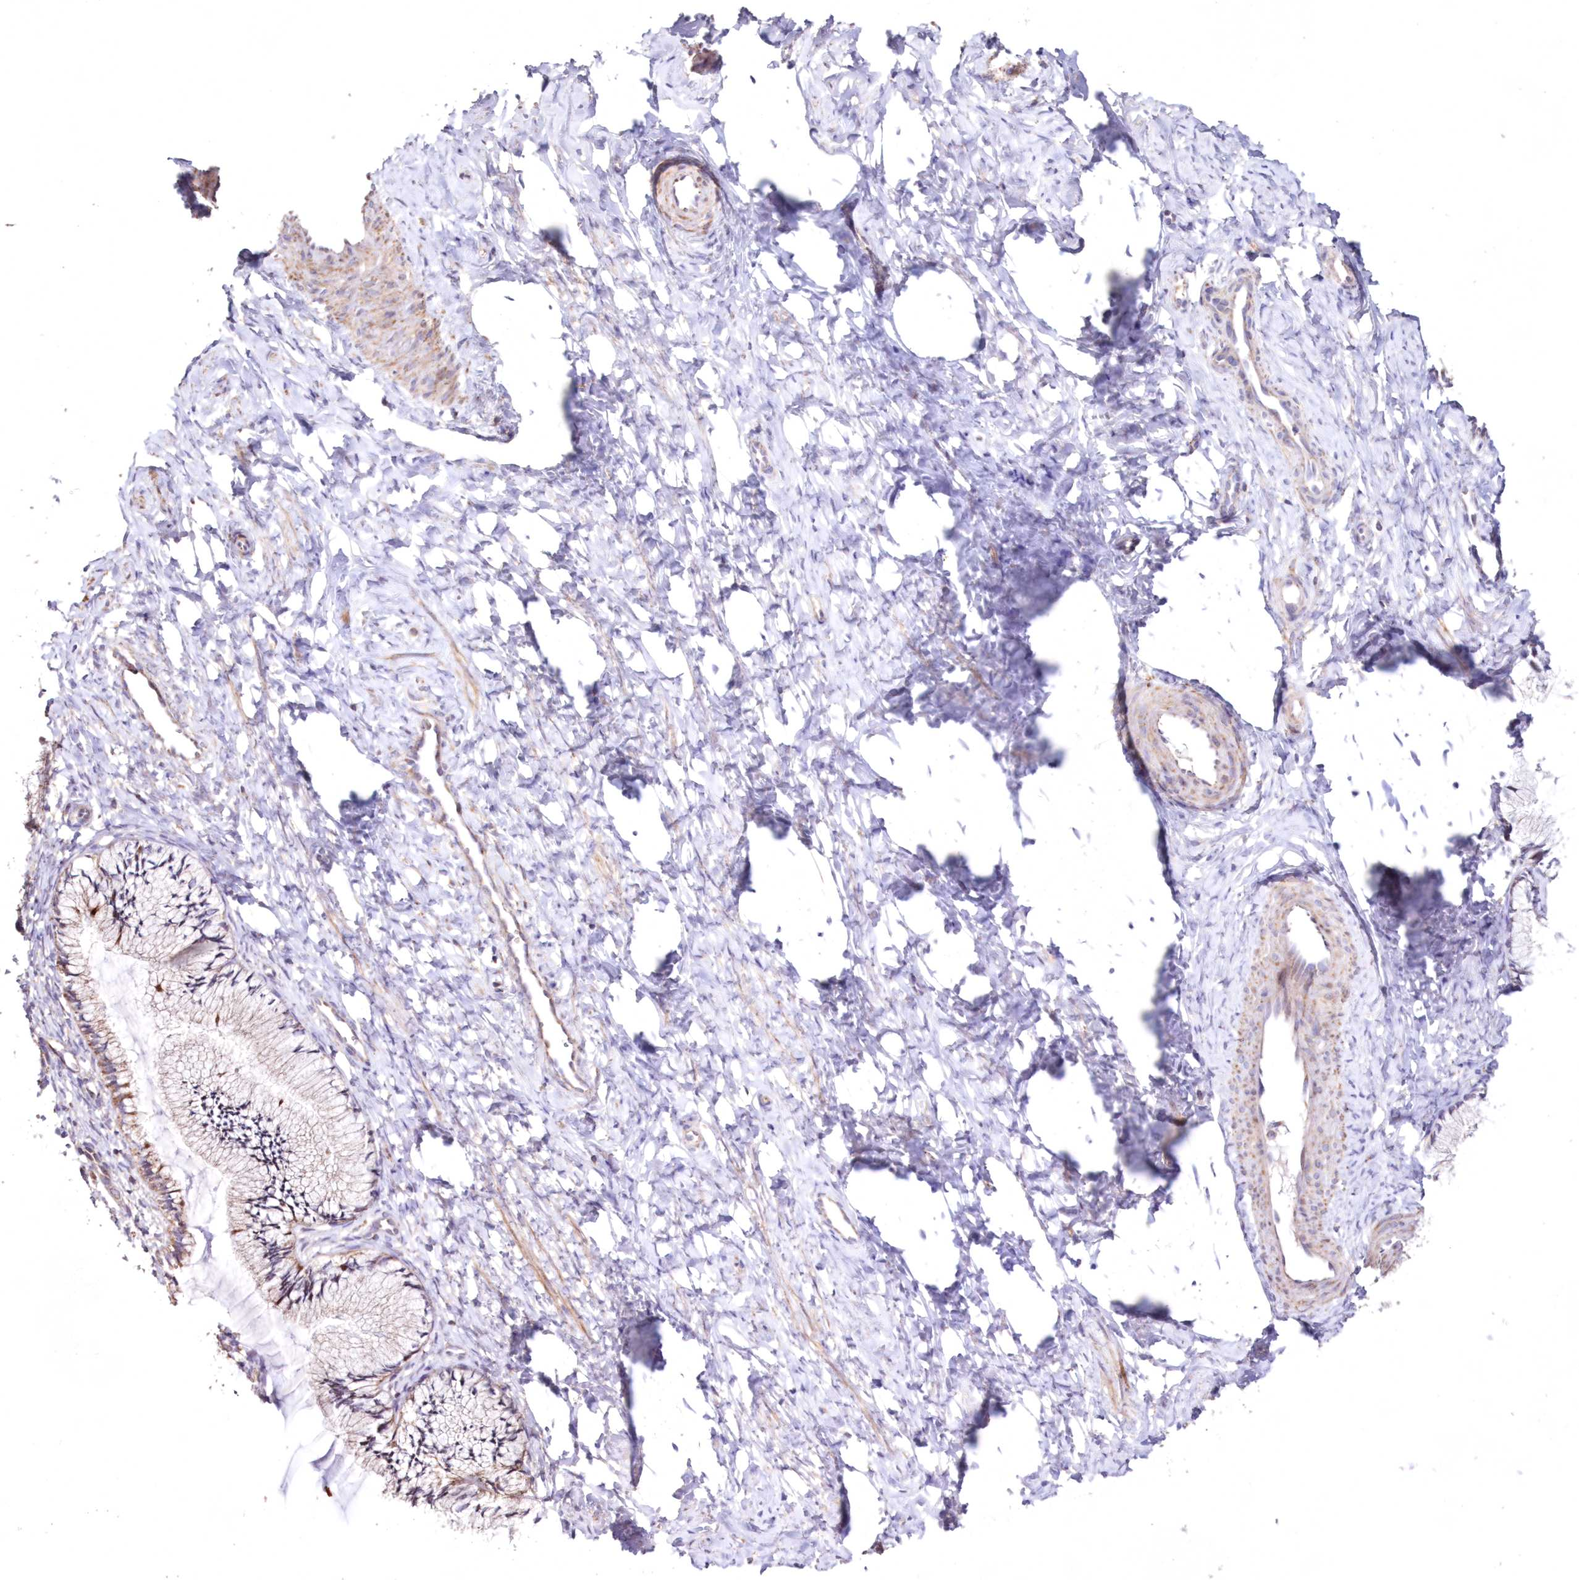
{"staining": {"intensity": "weak", "quantity": "25%-75%", "location": "cytoplasmic/membranous"}, "tissue": "cervix", "cell_type": "Glandular cells", "image_type": "normal", "snomed": [{"axis": "morphology", "description": "Normal tissue, NOS"}, {"axis": "topography", "description": "Cervix"}], "caption": "Cervix stained with DAB immunohistochemistry exhibits low levels of weak cytoplasmic/membranous positivity in approximately 25%-75% of glandular cells. (IHC, brightfield microscopy, high magnification).", "gene": "HADHB", "patient": {"sex": "female", "age": 27}}